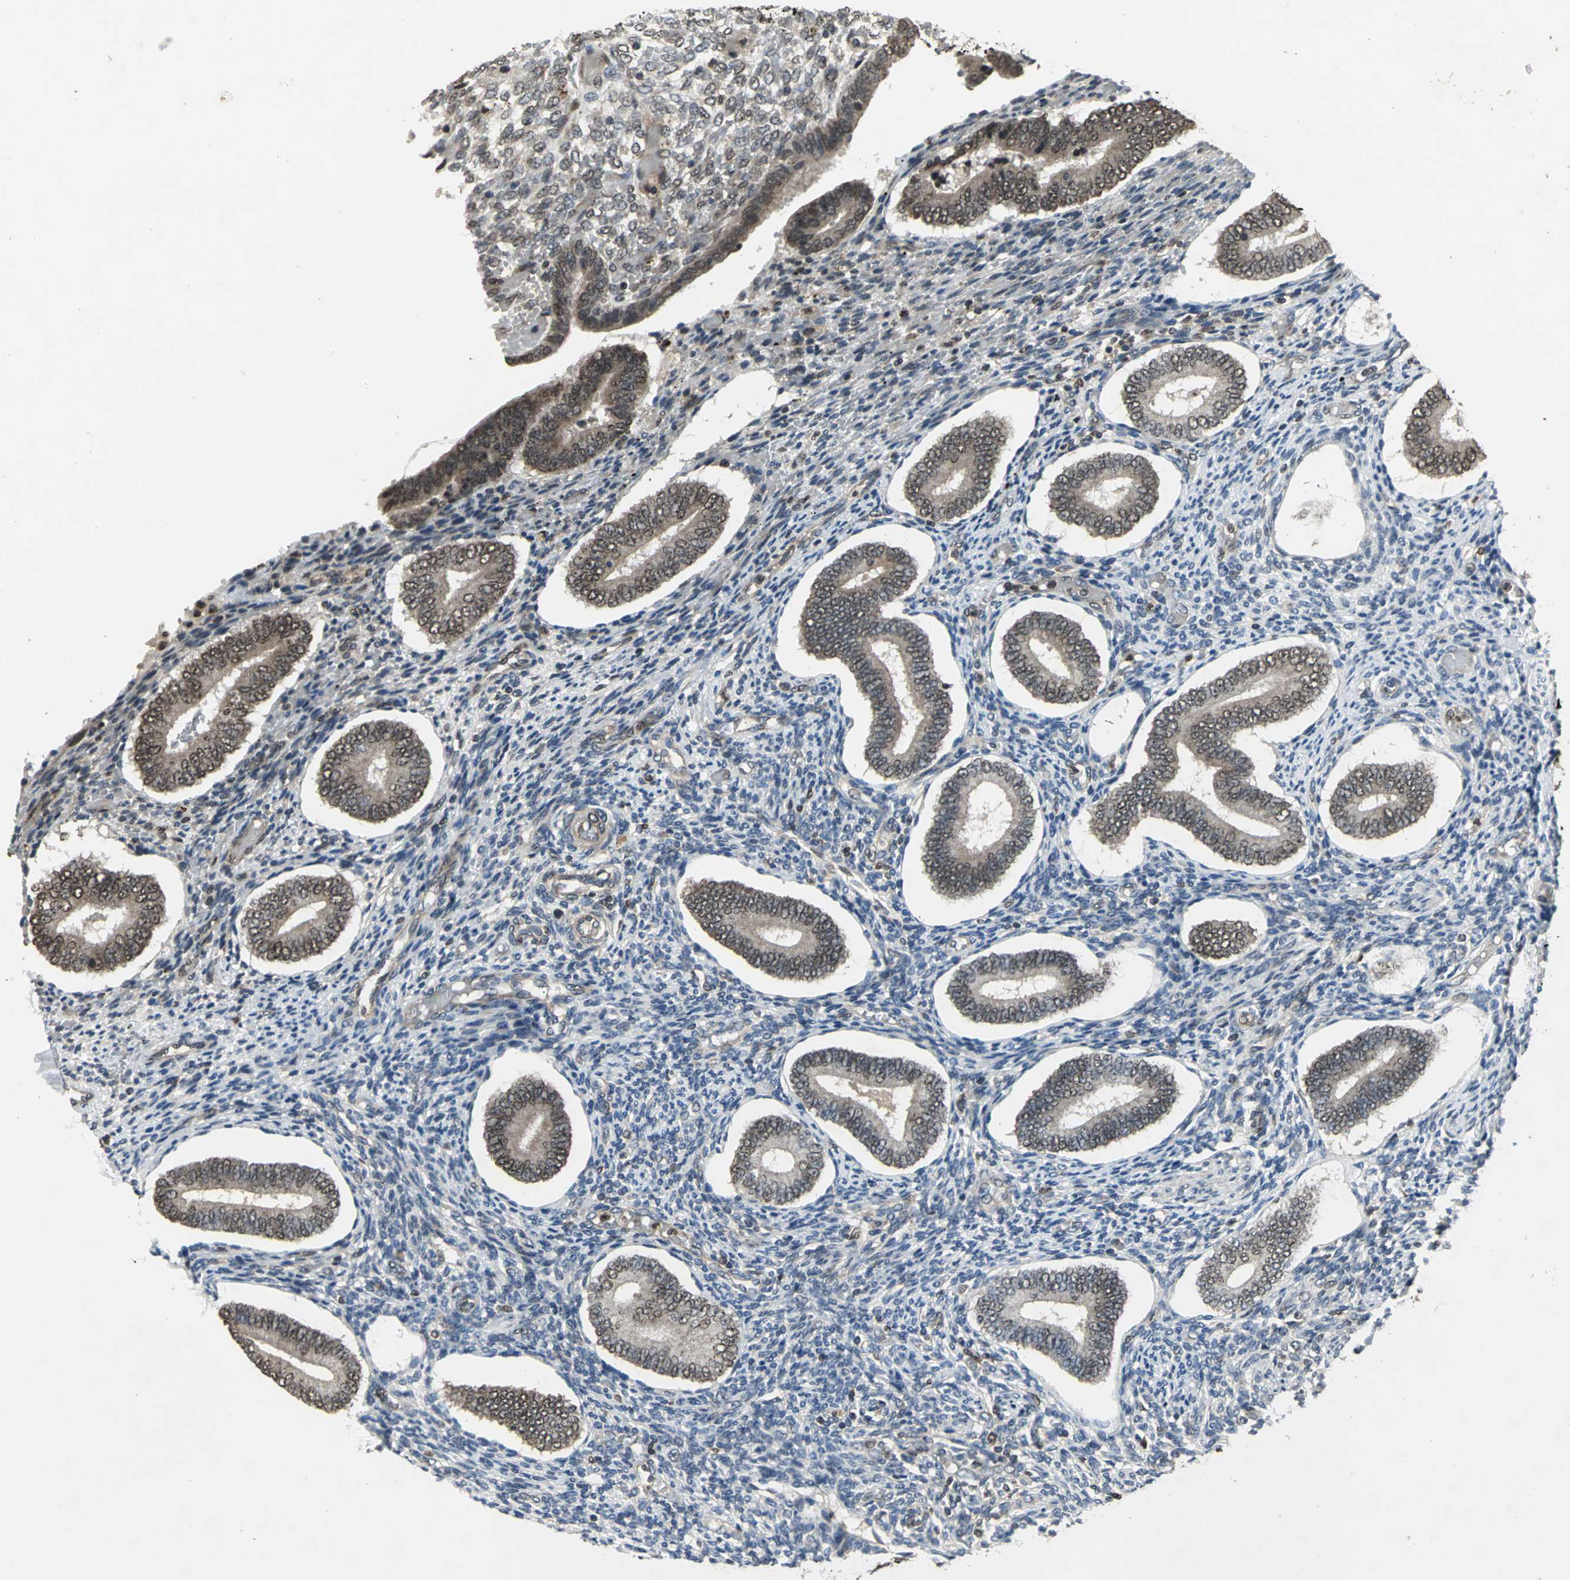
{"staining": {"intensity": "moderate", "quantity": "<25%", "location": "cytoplasmic/membranous,nuclear"}, "tissue": "endometrium", "cell_type": "Cells in endometrial stroma", "image_type": "normal", "snomed": [{"axis": "morphology", "description": "Normal tissue, NOS"}, {"axis": "topography", "description": "Endometrium"}], "caption": "Immunohistochemical staining of benign human endometrium shows low levels of moderate cytoplasmic/membranous,nuclear staining in about <25% of cells in endometrial stroma.", "gene": "AHR", "patient": {"sex": "female", "age": 42}}